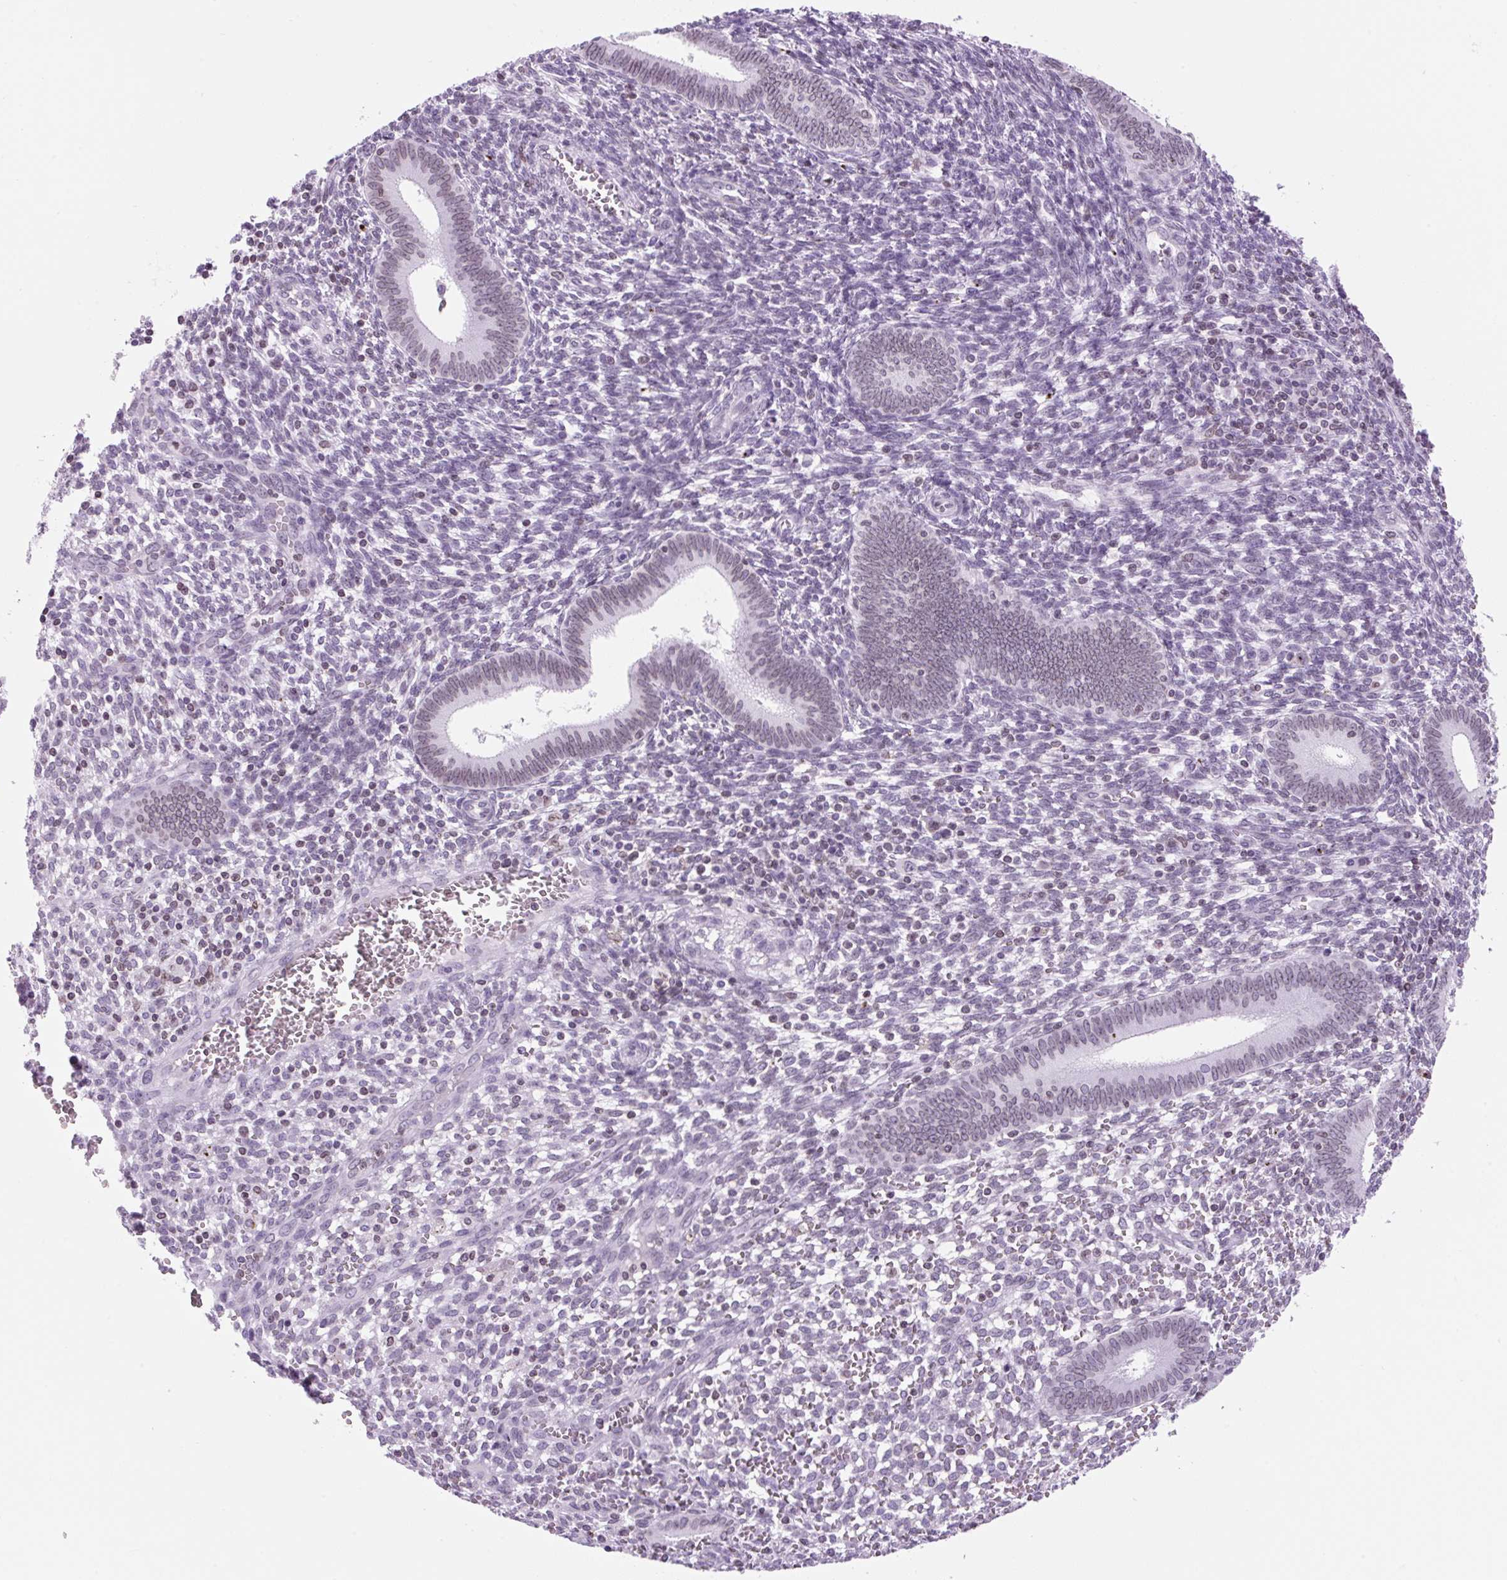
{"staining": {"intensity": "negative", "quantity": "none", "location": "none"}, "tissue": "endometrium", "cell_type": "Cells in endometrial stroma", "image_type": "normal", "snomed": [{"axis": "morphology", "description": "Normal tissue, NOS"}, {"axis": "topography", "description": "Endometrium"}], "caption": "IHC image of unremarkable endometrium stained for a protein (brown), which demonstrates no expression in cells in endometrial stroma.", "gene": "VPREB1", "patient": {"sex": "female", "age": 41}}